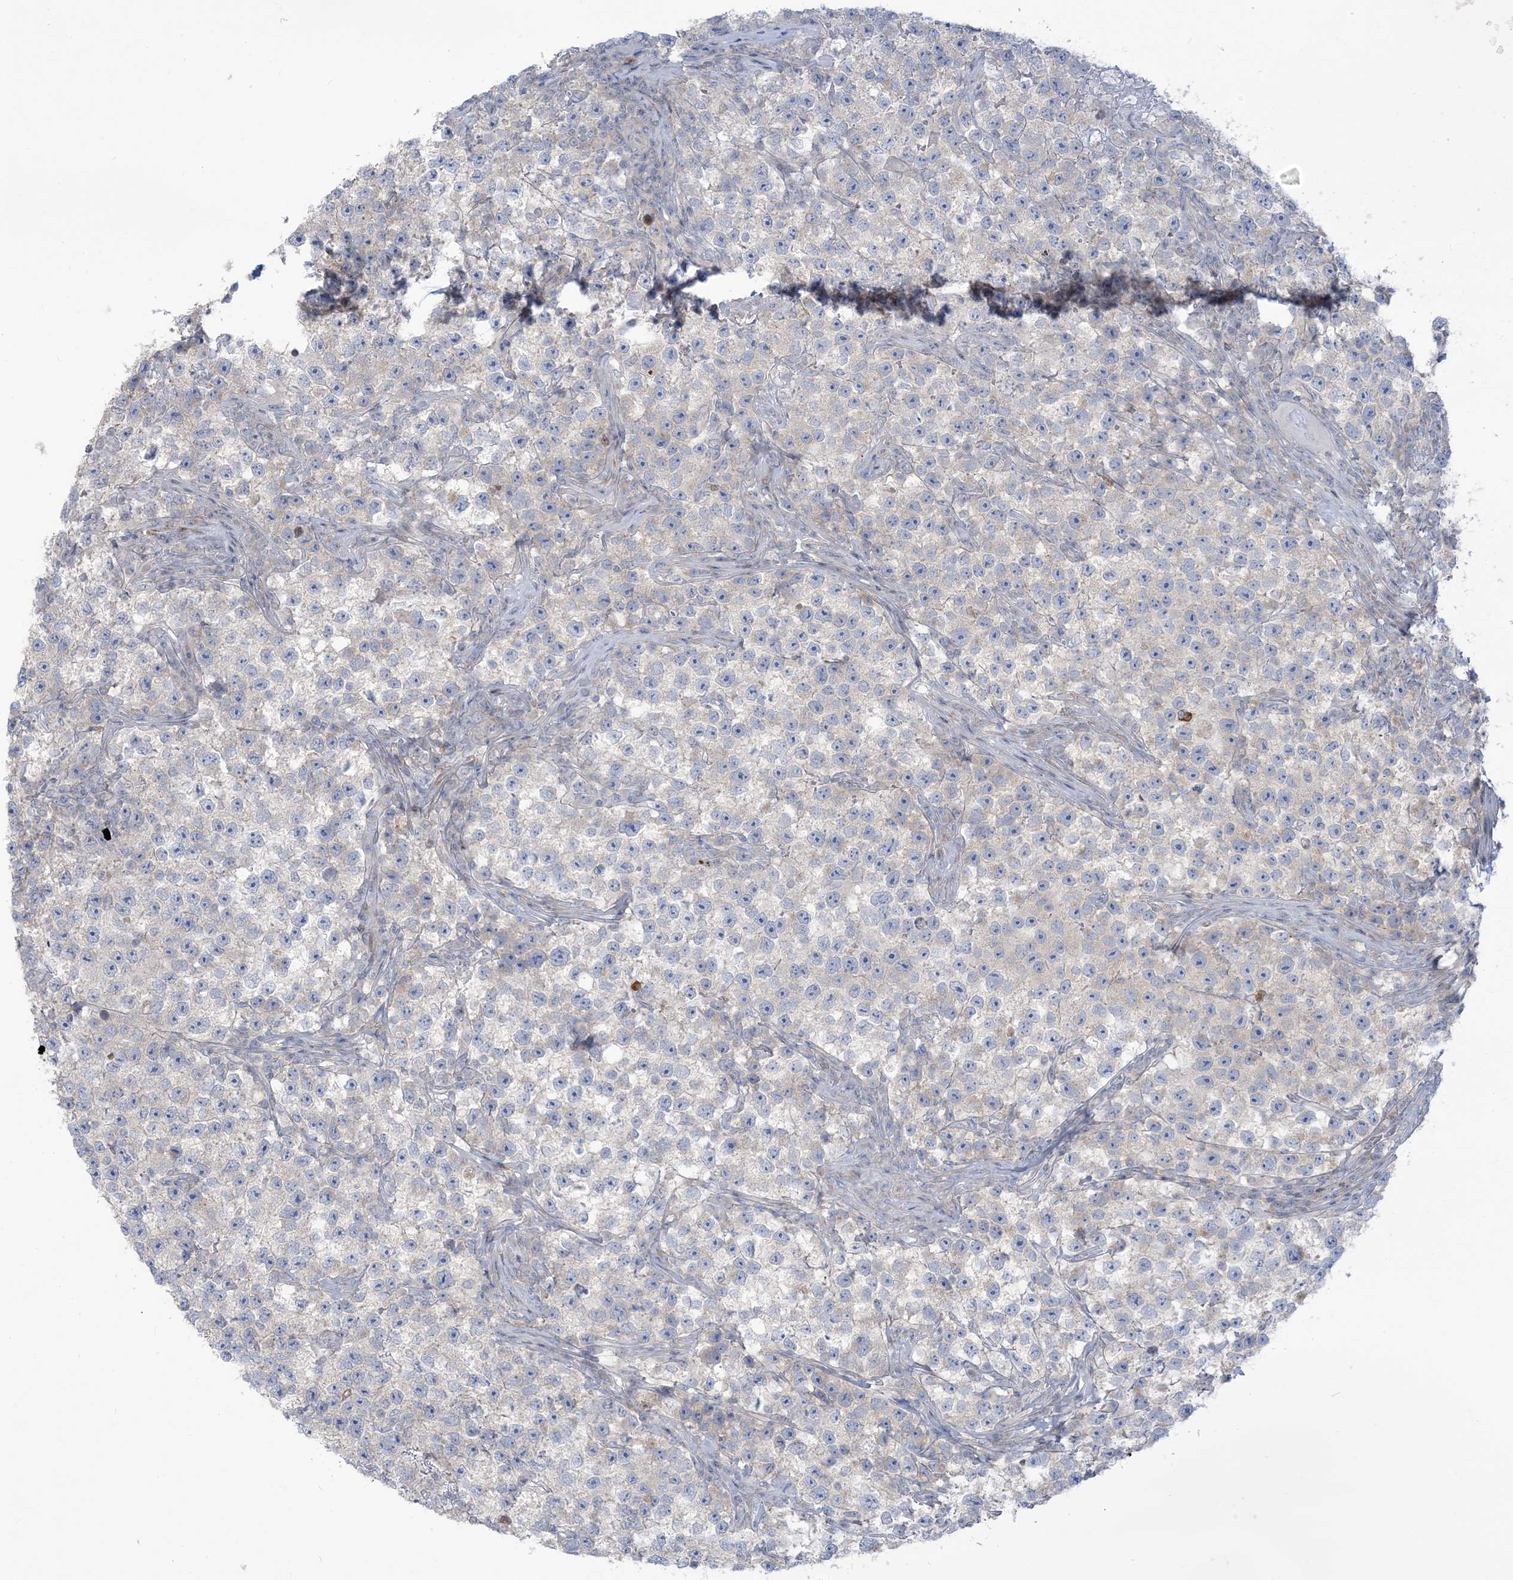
{"staining": {"intensity": "negative", "quantity": "none", "location": "none"}, "tissue": "testis cancer", "cell_type": "Tumor cells", "image_type": "cancer", "snomed": [{"axis": "morphology", "description": "Seminoma, NOS"}, {"axis": "topography", "description": "Testis"}], "caption": "Tumor cells show no significant protein staining in testis seminoma. (DAB (3,3'-diaminobenzidine) immunohistochemistry (IHC), high magnification).", "gene": "AFTPH", "patient": {"sex": "male", "age": 22}}